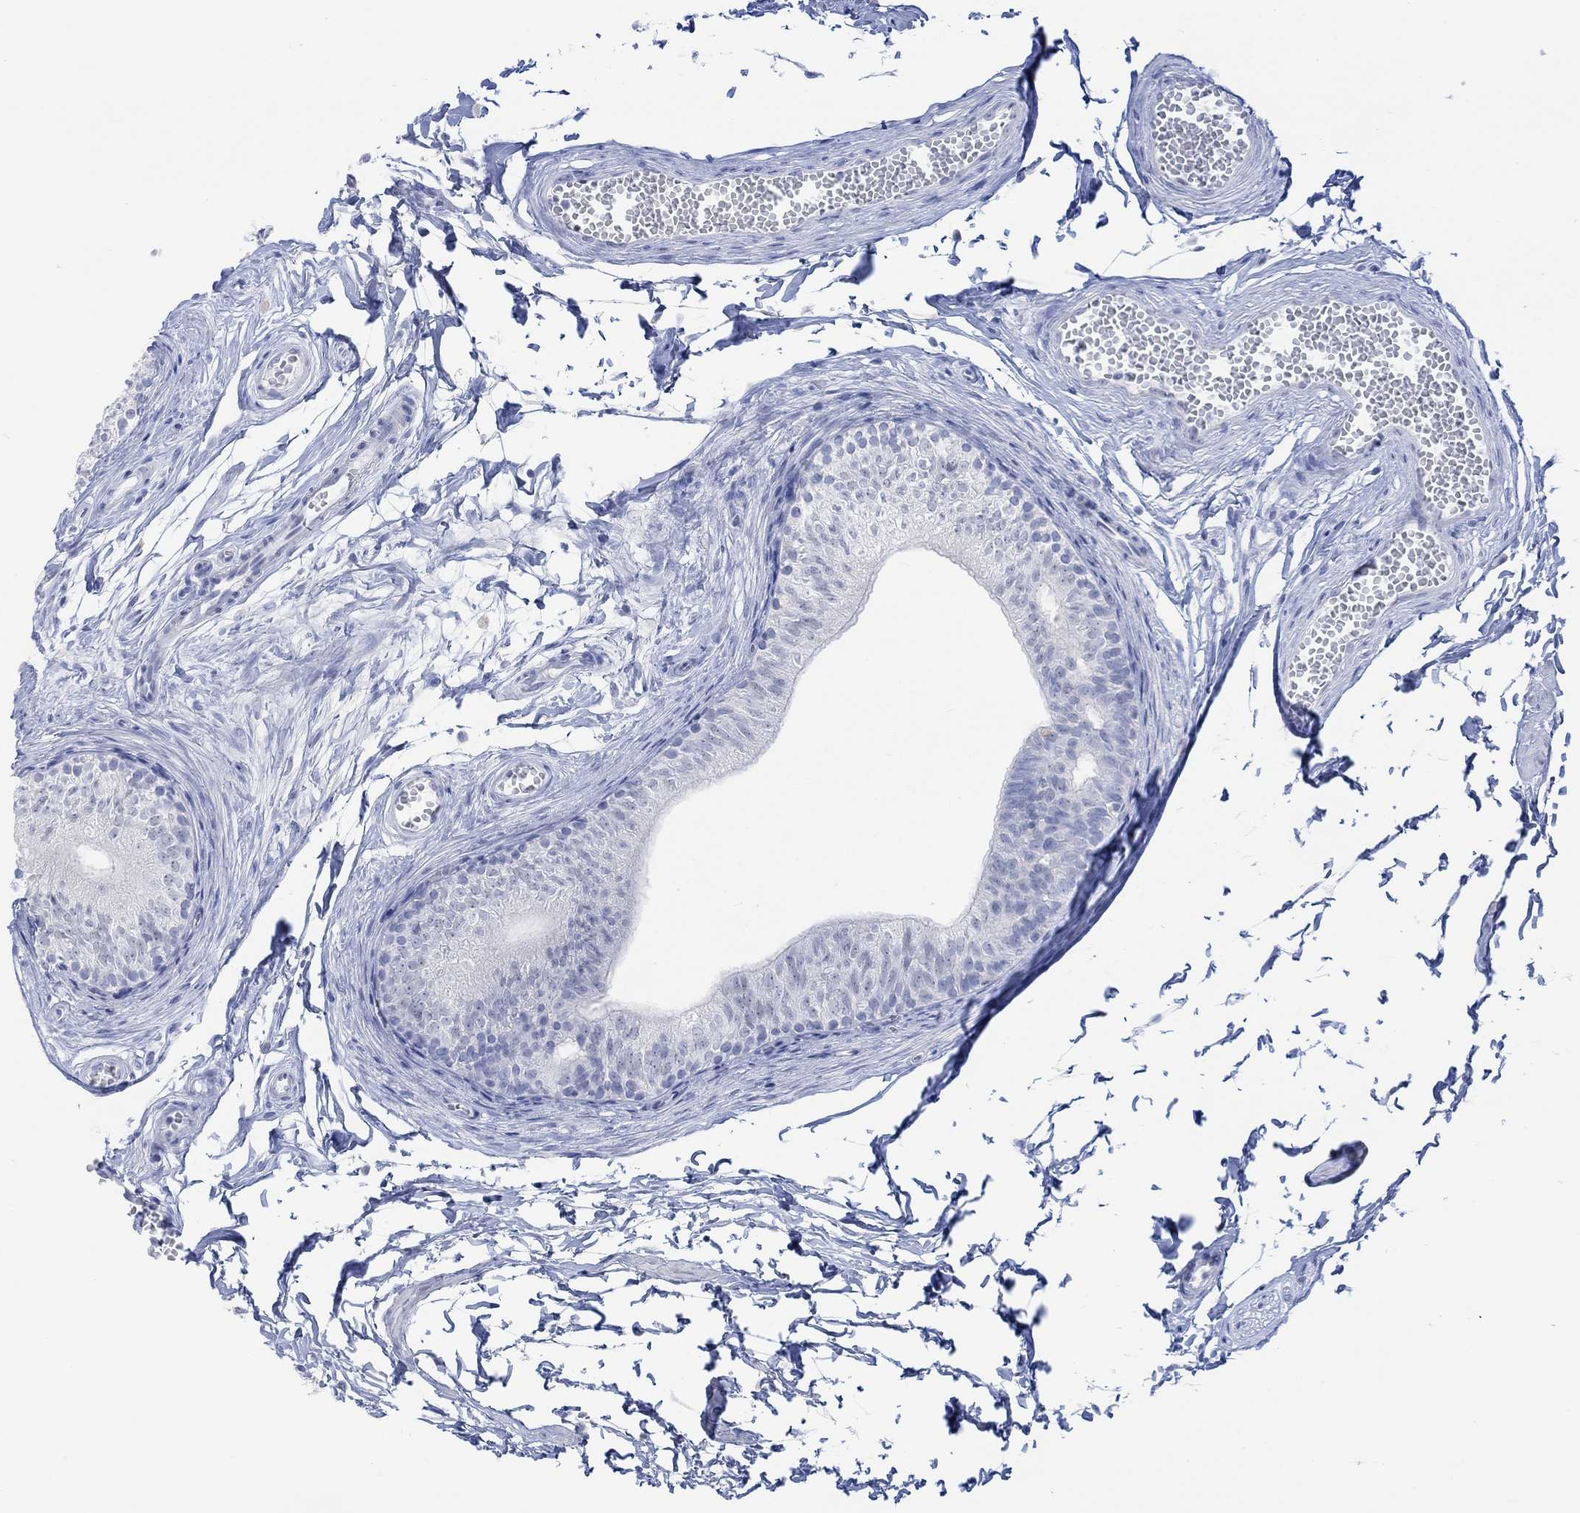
{"staining": {"intensity": "negative", "quantity": "none", "location": "none"}, "tissue": "epididymis", "cell_type": "Glandular cells", "image_type": "normal", "snomed": [{"axis": "morphology", "description": "Normal tissue, NOS"}, {"axis": "topography", "description": "Epididymis"}], "caption": "The immunohistochemistry (IHC) histopathology image has no significant expression in glandular cells of epididymis. (DAB (3,3'-diaminobenzidine) immunohistochemistry with hematoxylin counter stain).", "gene": "AK8", "patient": {"sex": "male", "age": 22}}